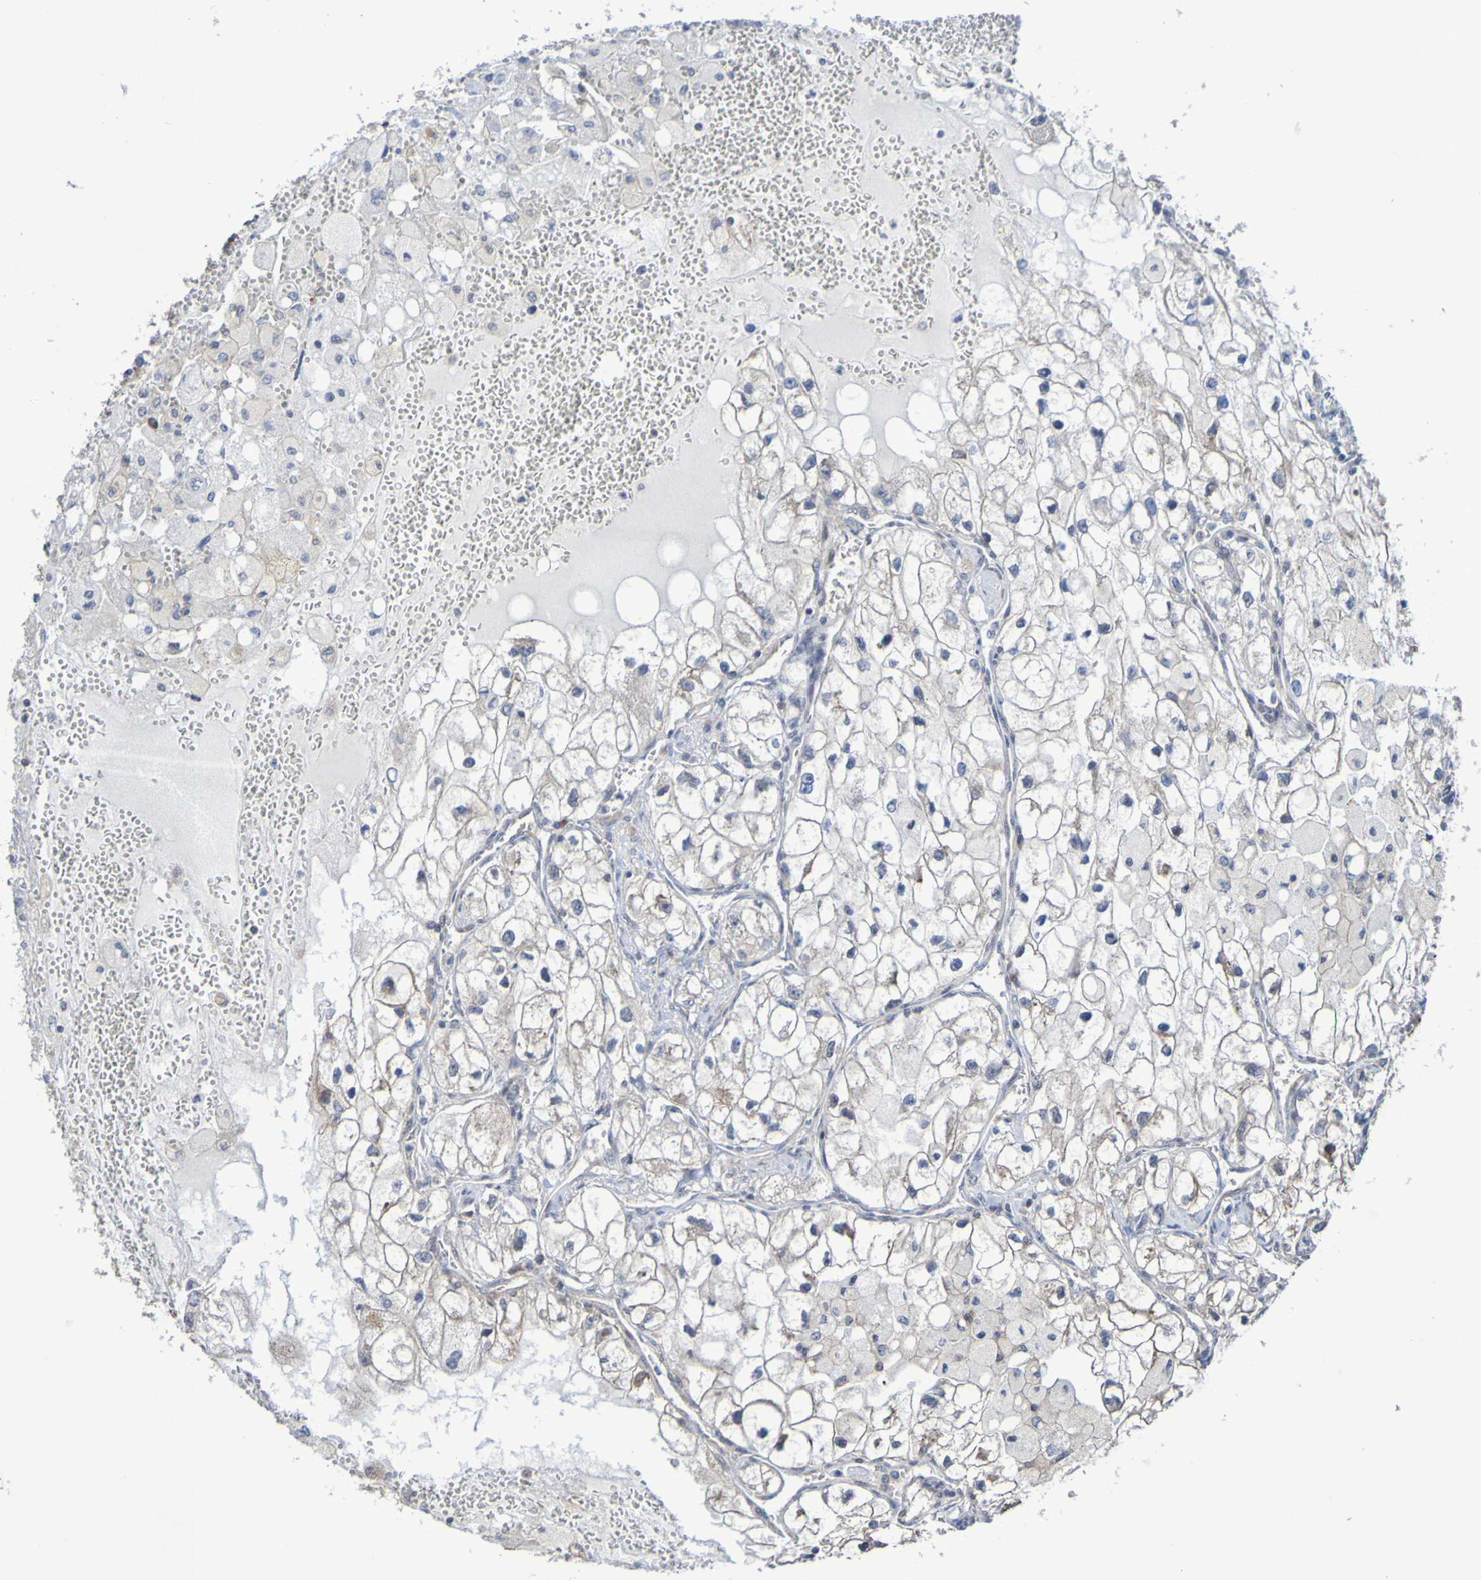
{"staining": {"intensity": "negative", "quantity": "none", "location": "none"}, "tissue": "renal cancer", "cell_type": "Tumor cells", "image_type": "cancer", "snomed": [{"axis": "morphology", "description": "Adenocarcinoma, NOS"}, {"axis": "topography", "description": "Kidney"}], "caption": "Tumor cells are negative for protein expression in human renal cancer (adenocarcinoma). (IHC, brightfield microscopy, high magnification).", "gene": "ATIC", "patient": {"sex": "female", "age": 70}}